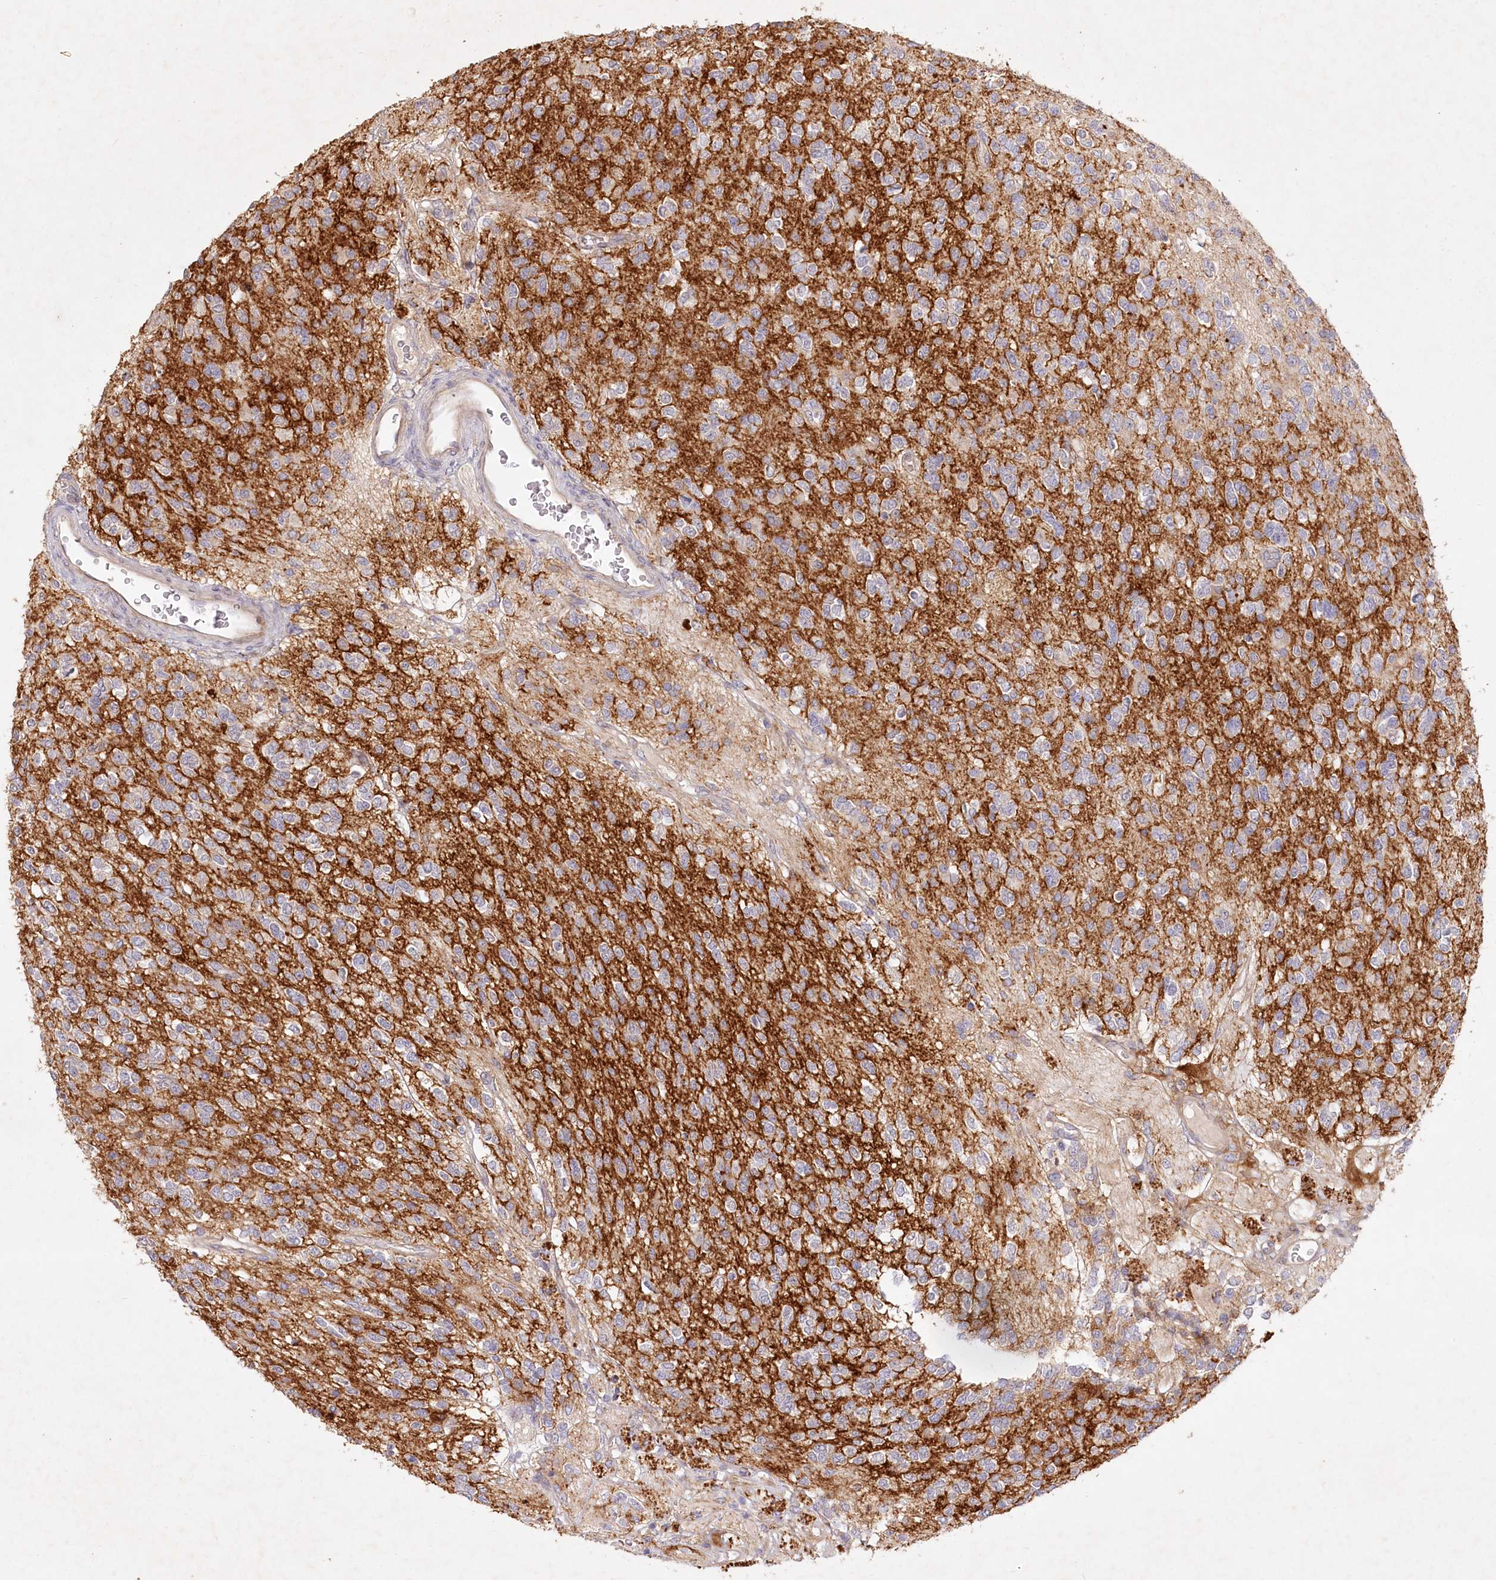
{"staining": {"intensity": "weak", "quantity": "25%-75%", "location": "cytoplasmic/membranous"}, "tissue": "glioma", "cell_type": "Tumor cells", "image_type": "cancer", "snomed": [{"axis": "morphology", "description": "Glioma, malignant, High grade"}, {"axis": "topography", "description": "Brain"}], "caption": "This photomicrograph exhibits IHC staining of human malignant glioma (high-grade), with low weak cytoplasmic/membranous staining in about 25%-75% of tumor cells.", "gene": "IRAK1BP1", "patient": {"sex": "male", "age": 34}}